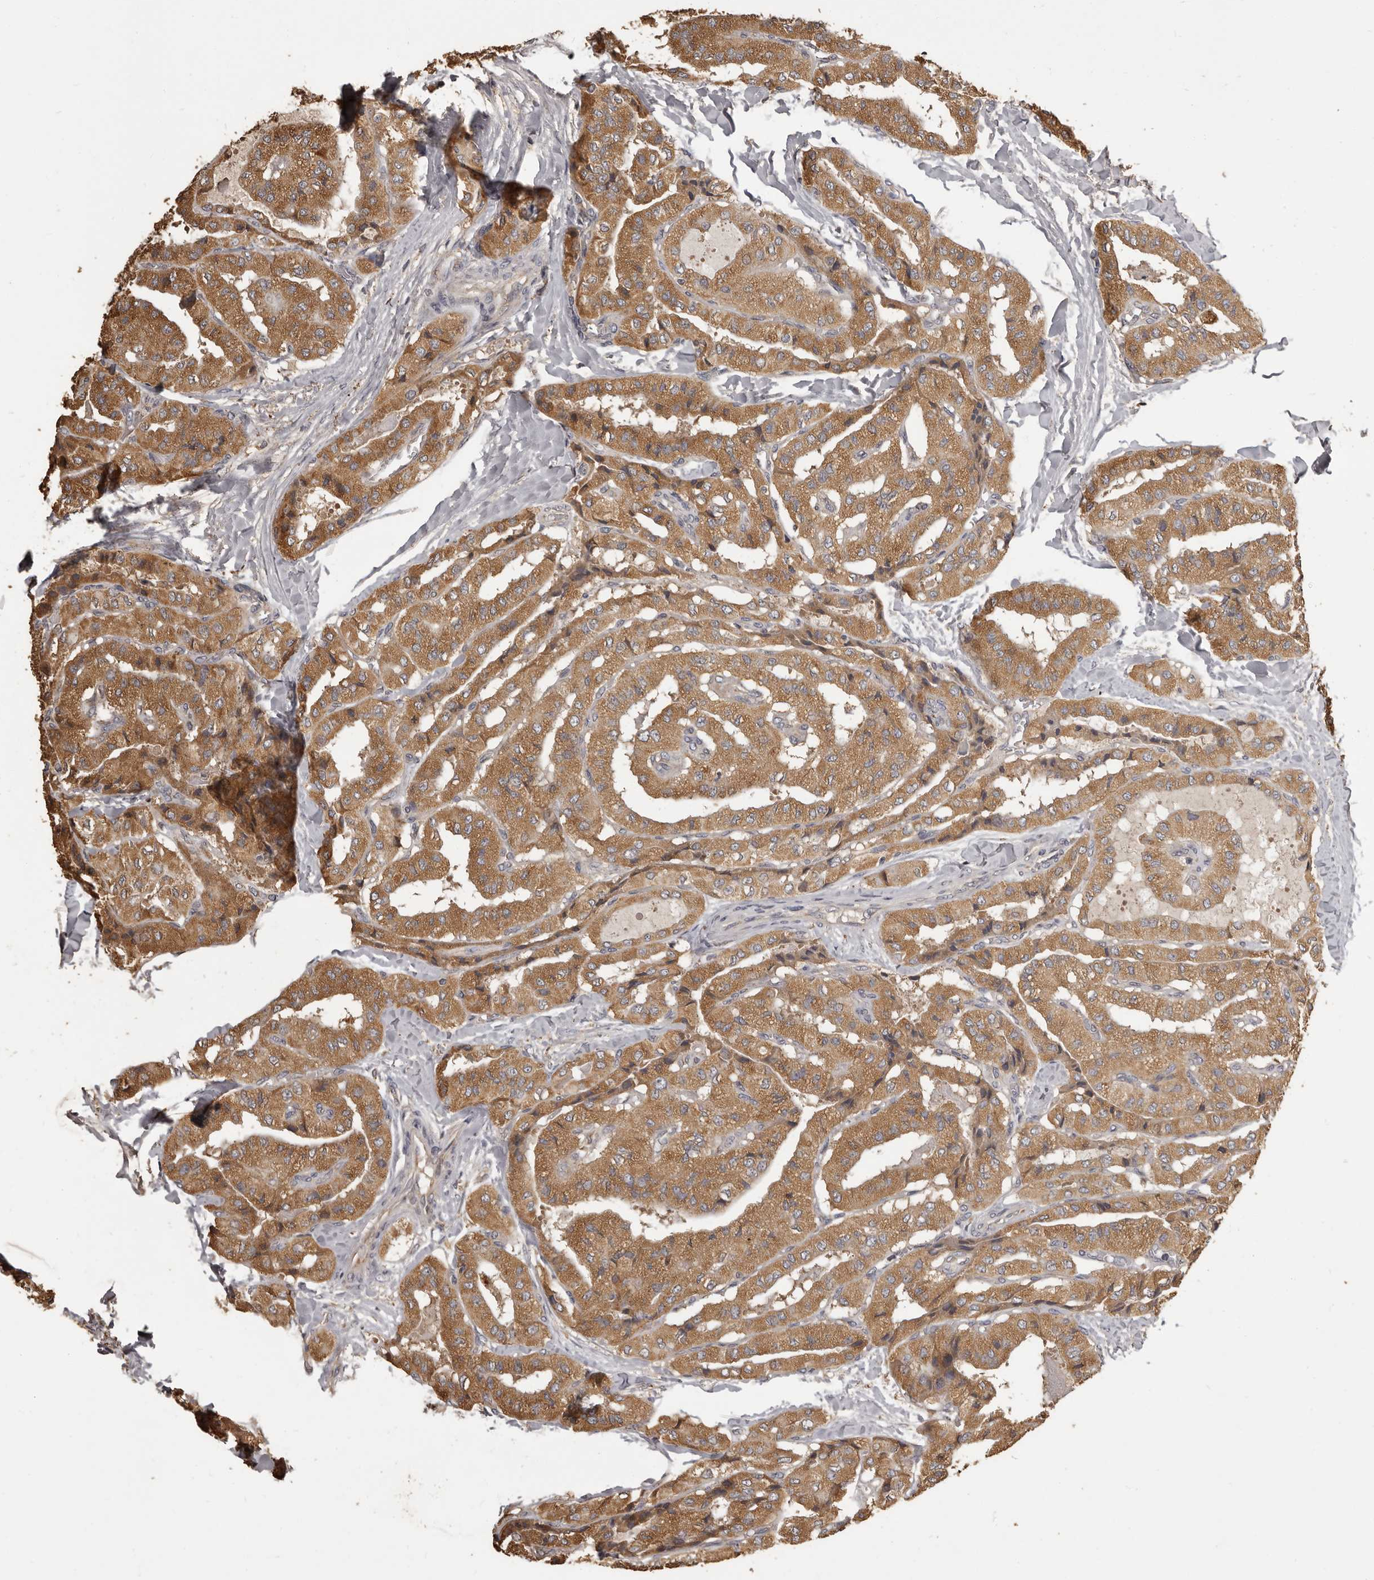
{"staining": {"intensity": "moderate", "quantity": ">75%", "location": "cytoplasmic/membranous"}, "tissue": "thyroid cancer", "cell_type": "Tumor cells", "image_type": "cancer", "snomed": [{"axis": "morphology", "description": "Papillary adenocarcinoma, NOS"}, {"axis": "topography", "description": "Thyroid gland"}], "caption": "Papillary adenocarcinoma (thyroid) stained with IHC exhibits moderate cytoplasmic/membranous staining in approximately >75% of tumor cells. (Brightfield microscopy of DAB IHC at high magnification).", "gene": "MGAT5", "patient": {"sex": "female", "age": 59}}